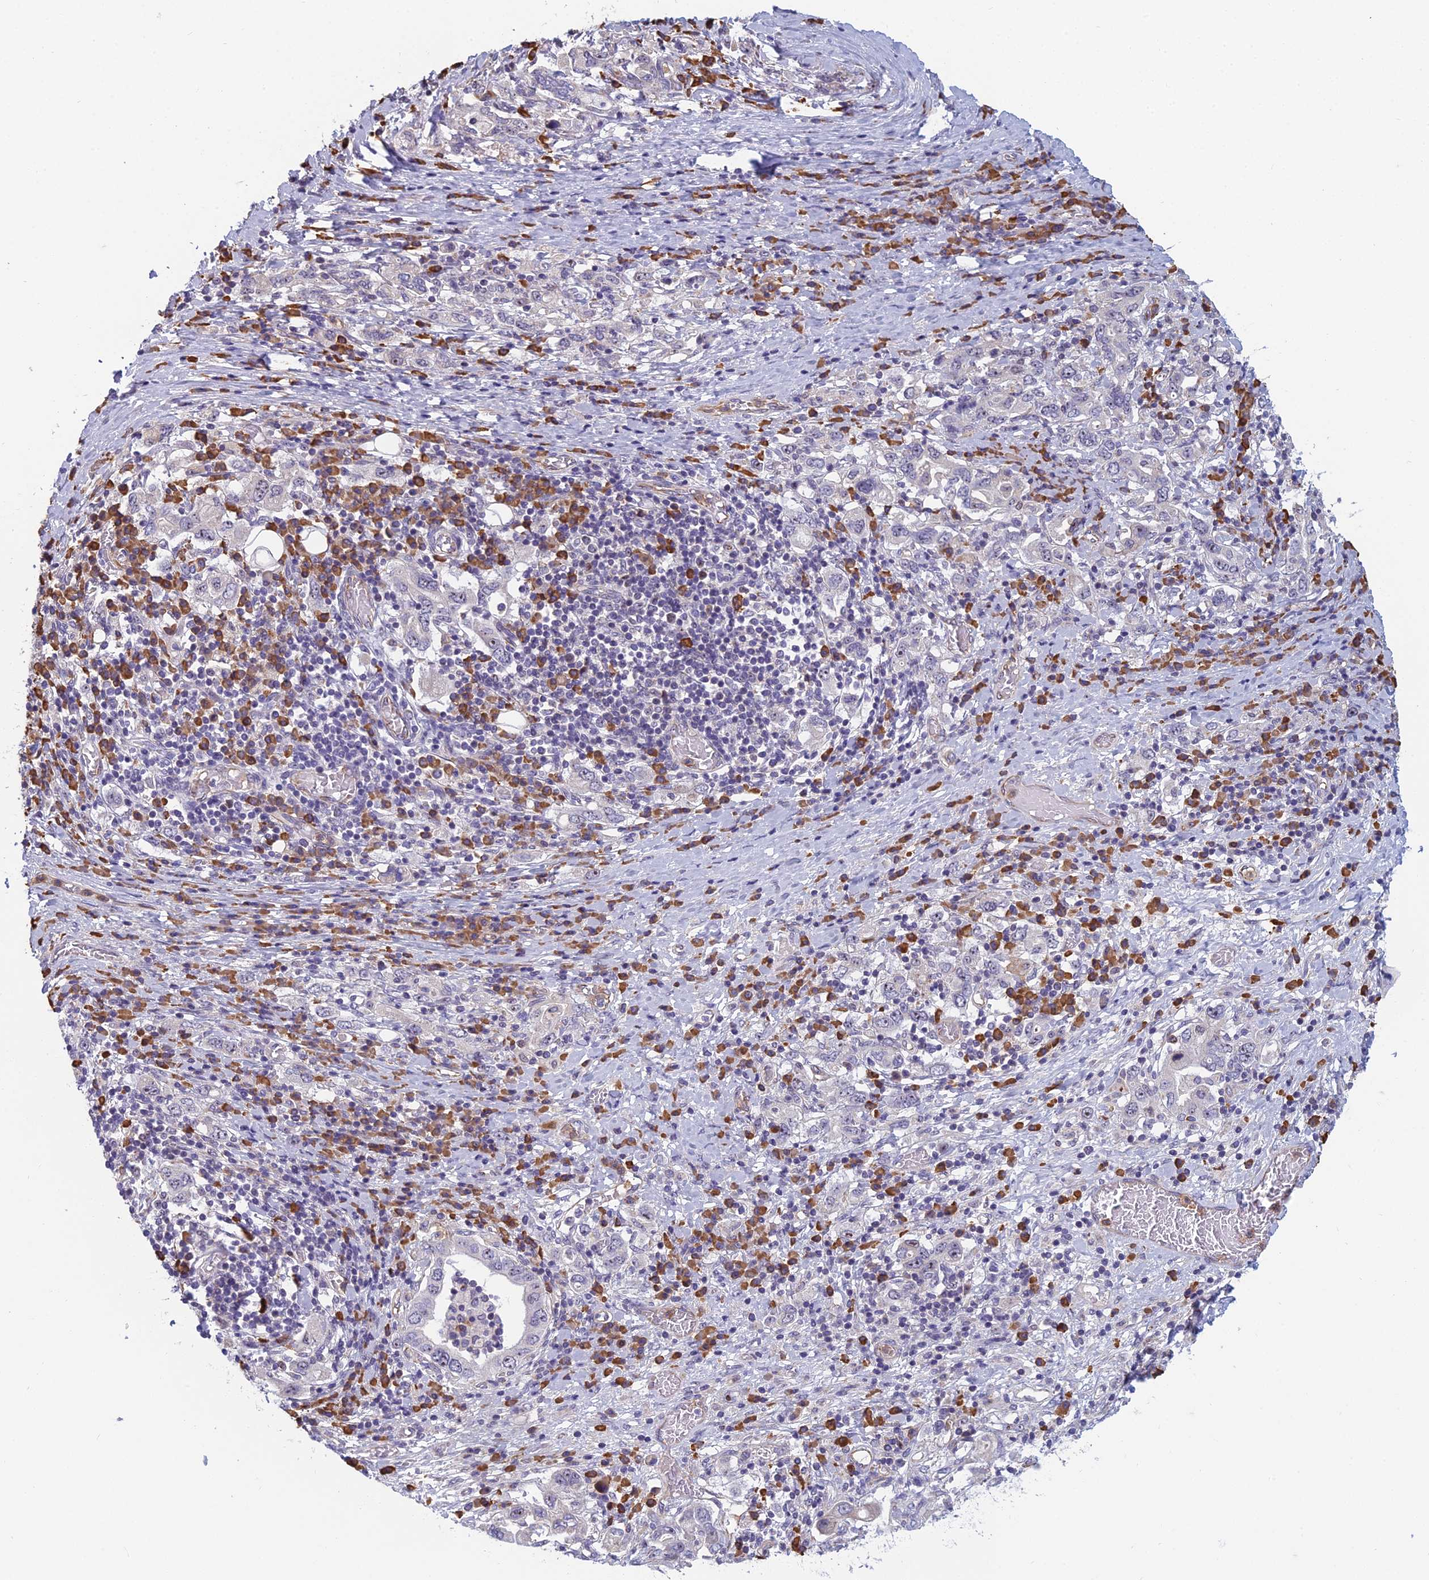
{"staining": {"intensity": "negative", "quantity": "none", "location": "none"}, "tissue": "stomach cancer", "cell_type": "Tumor cells", "image_type": "cancer", "snomed": [{"axis": "morphology", "description": "Adenocarcinoma, NOS"}, {"axis": "topography", "description": "Stomach, upper"}, {"axis": "topography", "description": "Stomach"}], "caption": "Immunohistochemical staining of human stomach cancer (adenocarcinoma) reveals no significant positivity in tumor cells. (IHC, brightfield microscopy, high magnification).", "gene": "NOC2L", "patient": {"sex": "male", "age": 62}}